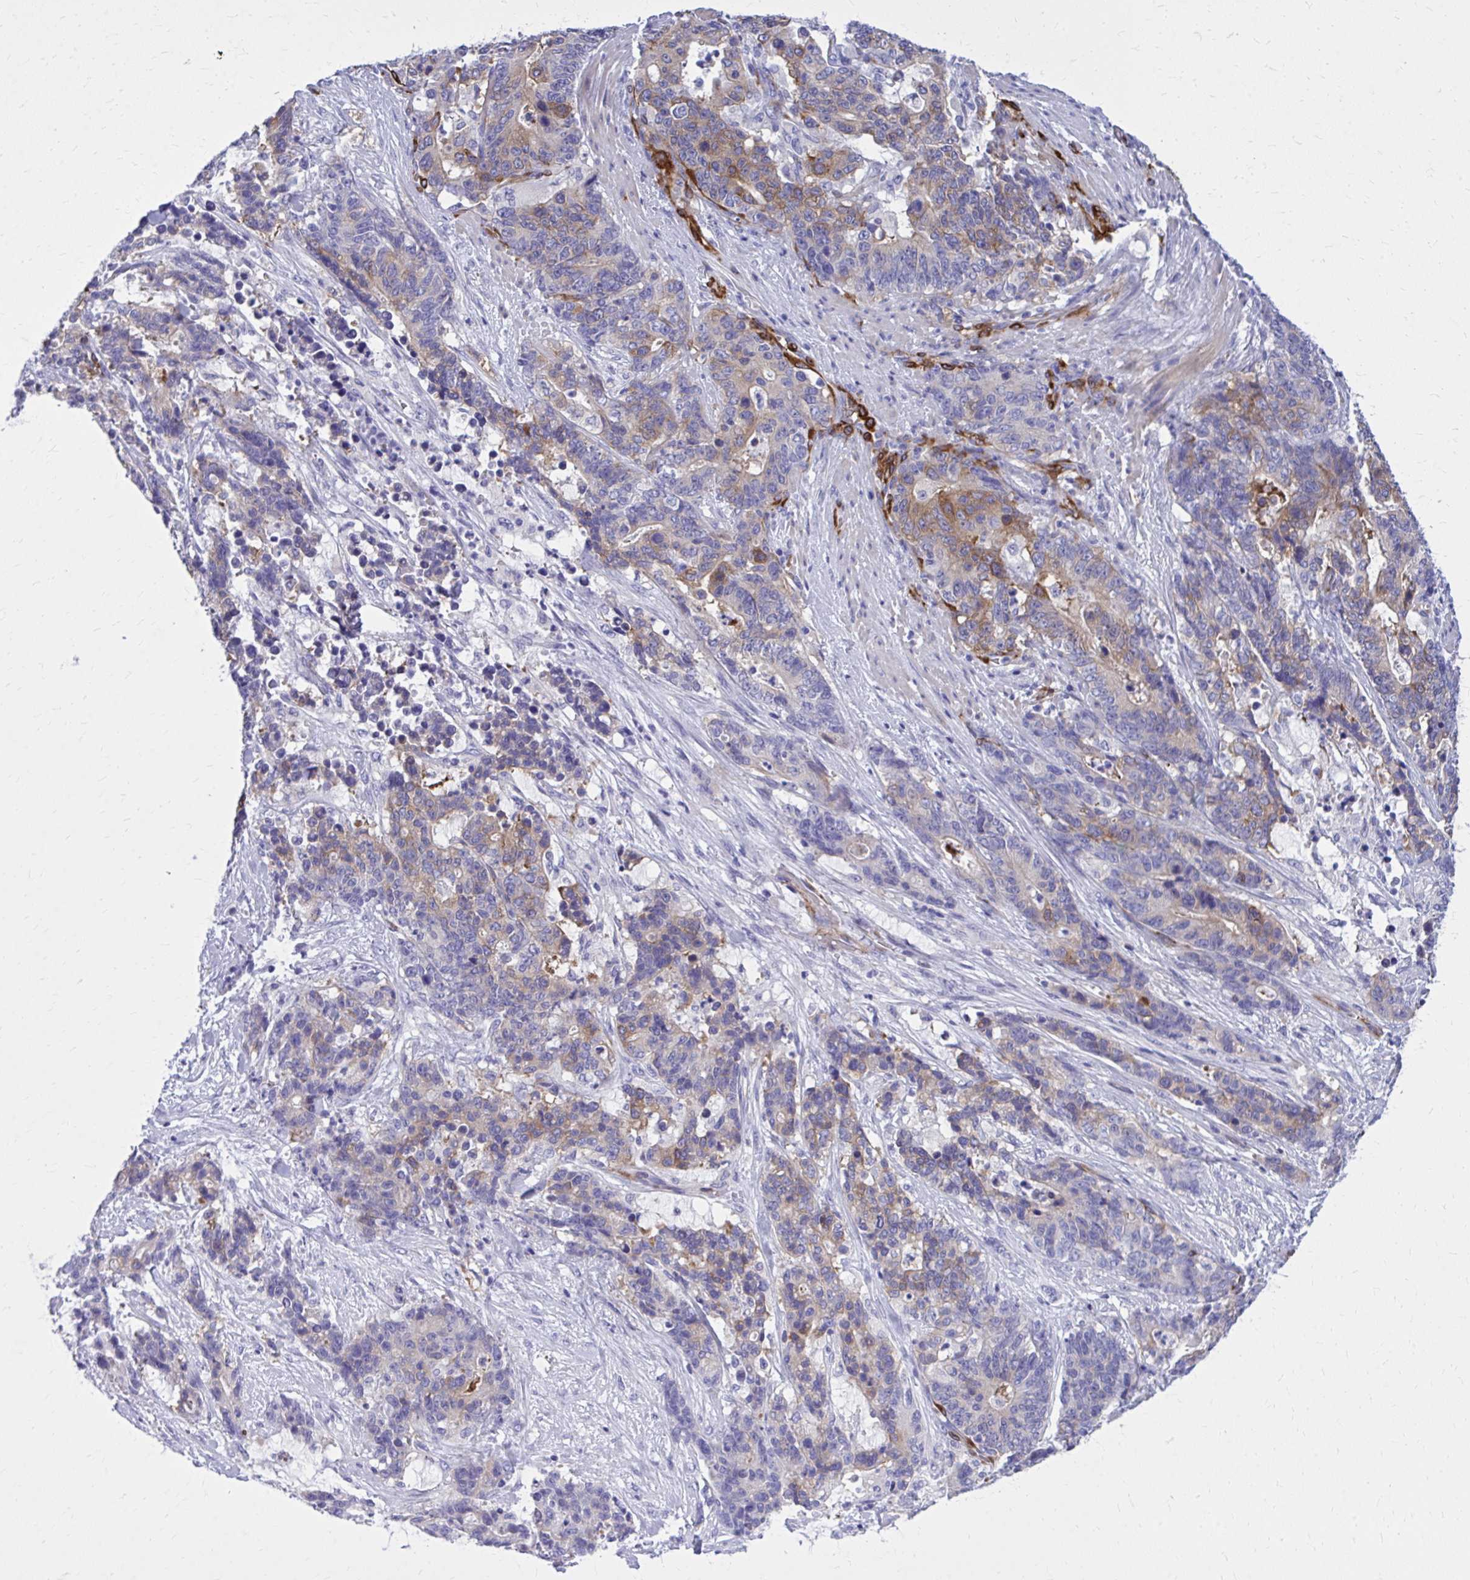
{"staining": {"intensity": "moderate", "quantity": "<25%", "location": "cytoplasmic/membranous"}, "tissue": "stomach cancer", "cell_type": "Tumor cells", "image_type": "cancer", "snomed": [{"axis": "morphology", "description": "Normal tissue, NOS"}, {"axis": "morphology", "description": "Adenocarcinoma, NOS"}, {"axis": "topography", "description": "Stomach"}], "caption": "Protein expression analysis of human stomach adenocarcinoma reveals moderate cytoplasmic/membranous positivity in approximately <25% of tumor cells.", "gene": "EPB41L1", "patient": {"sex": "female", "age": 64}}